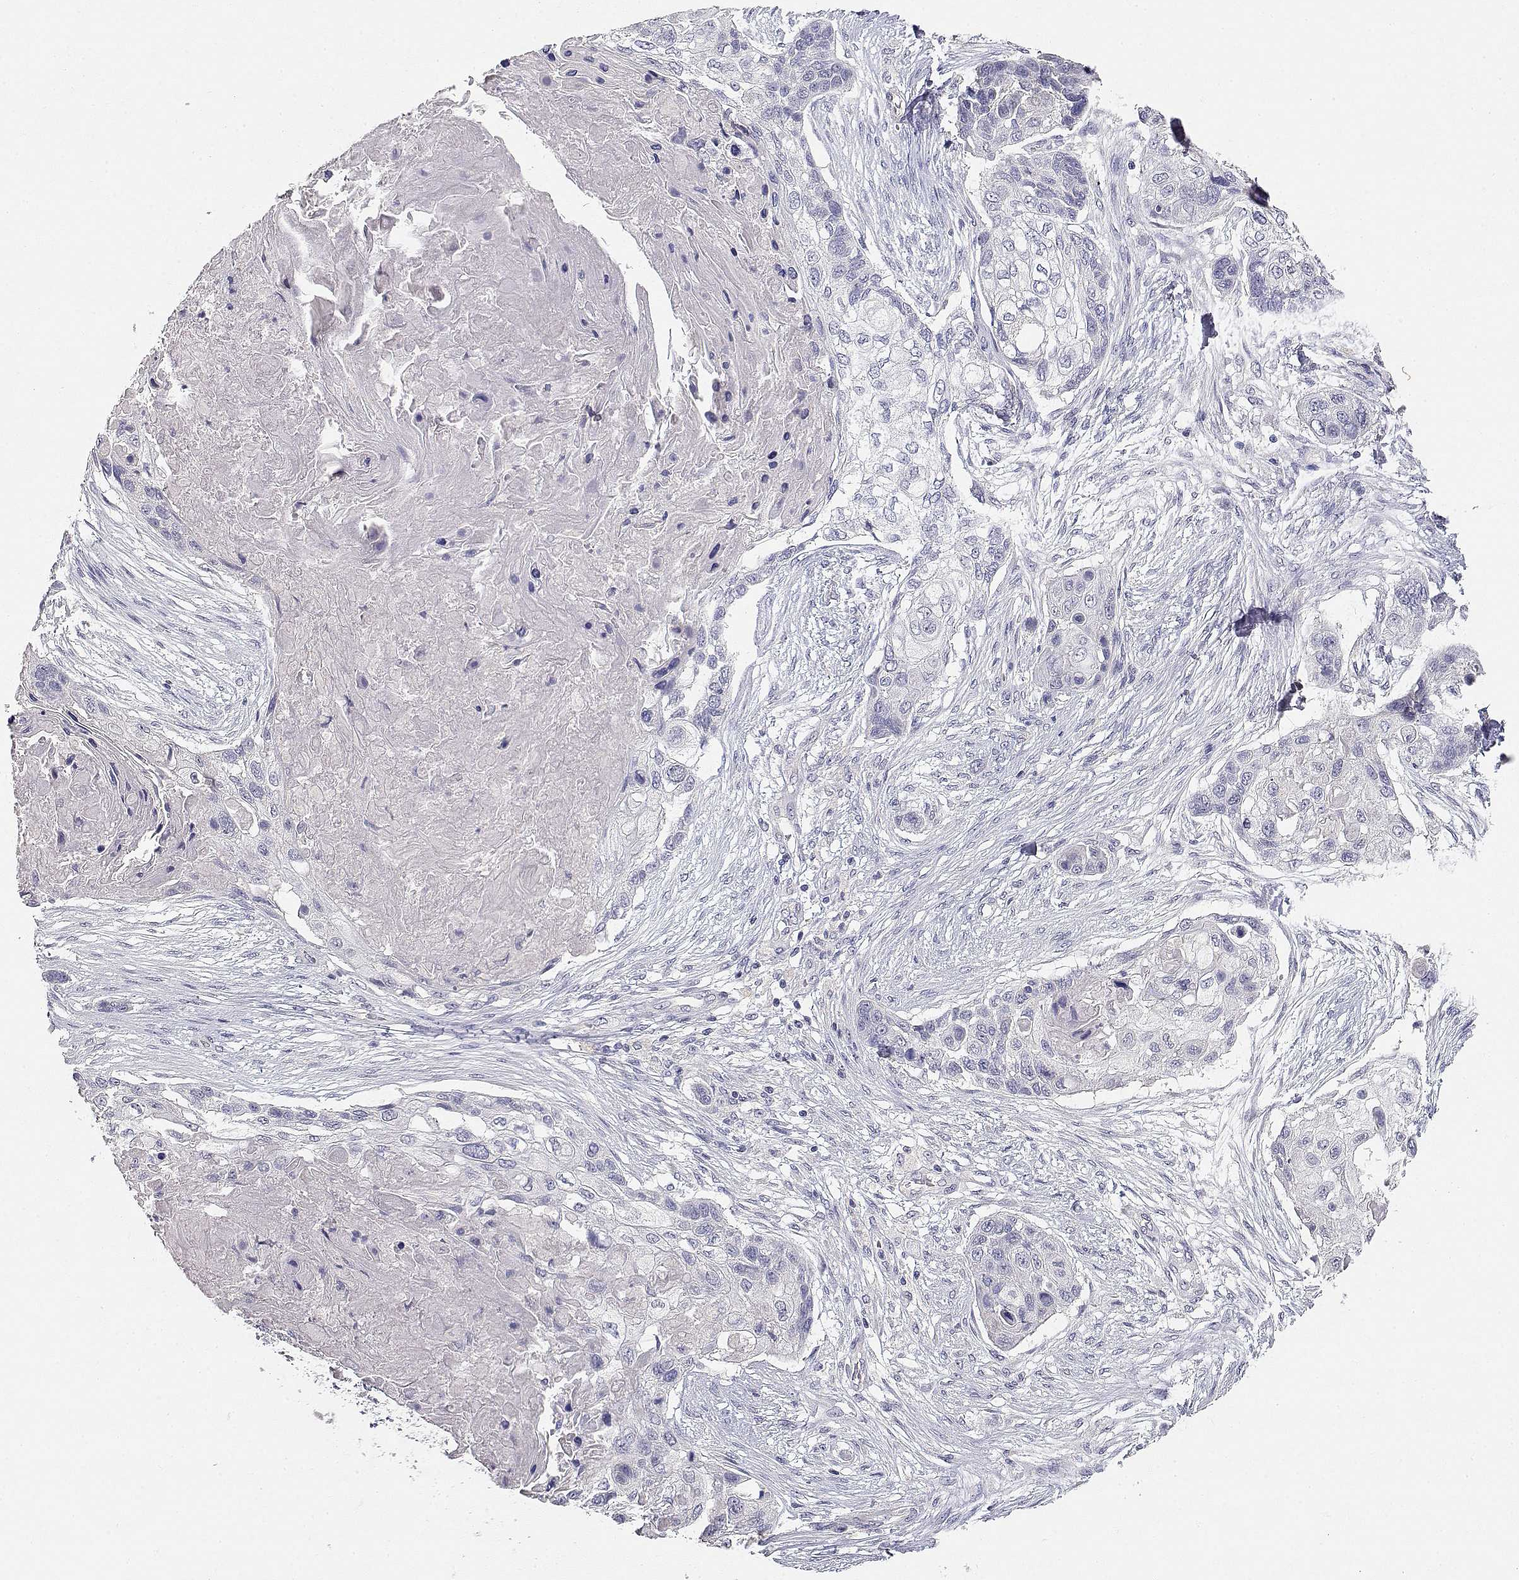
{"staining": {"intensity": "negative", "quantity": "none", "location": "none"}, "tissue": "lung cancer", "cell_type": "Tumor cells", "image_type": "cancer", "snomed": [{"axis": "morphology", "description": "Squamous cell carcinoma, NOS"}, {"axis": "topography", "description": "Lung"}], "caption": "The photomicrograph demonstrates no staining of tumor cells in squamous cell carcinoma (lung).", "gene": "ADA", "patient": {"sex": "male", "age": 69}}